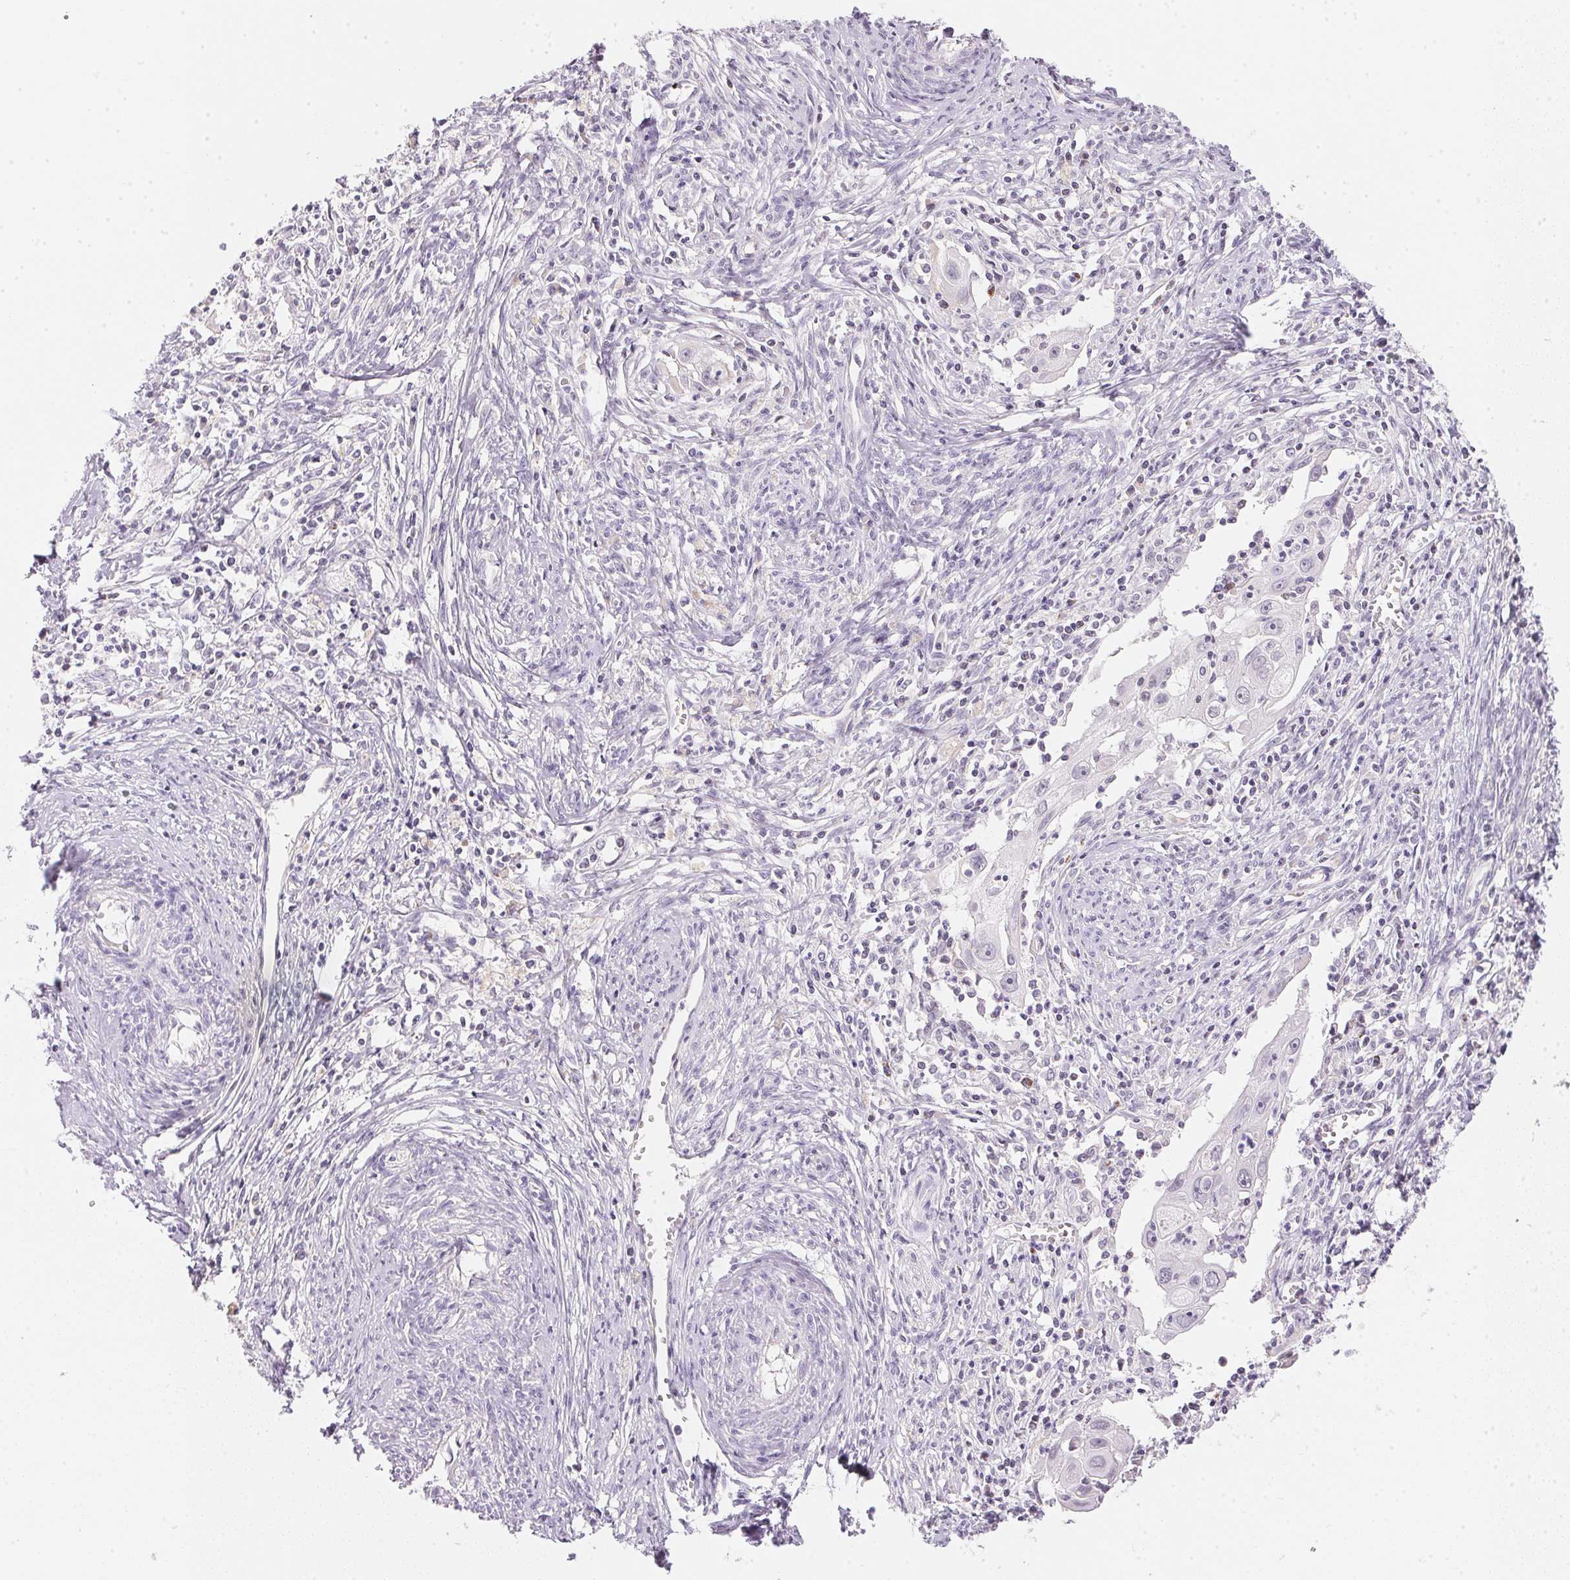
{"staining": {"intensity": "negative", "quantity": "none", "location": "none"}, "tissue": "cervical cancer", "cell_type": "Tumor cells", "image_type": "cancer", "snomed": [{"axis": "morphology", "description": "Squamous cell carcinoma, NOS"}, {"axis": "topography", "description": "Cervix"}], "caption": "High magnification brightfield microscopy of cervical cancer stained with DAB (3,3'-diaminobenzidine) (brown) and counterstained with hematoxylin (blue): tumor cells show no significant positivity.", "gene": "GIPC2", "patient": {"sex": "female", "age": 30}}